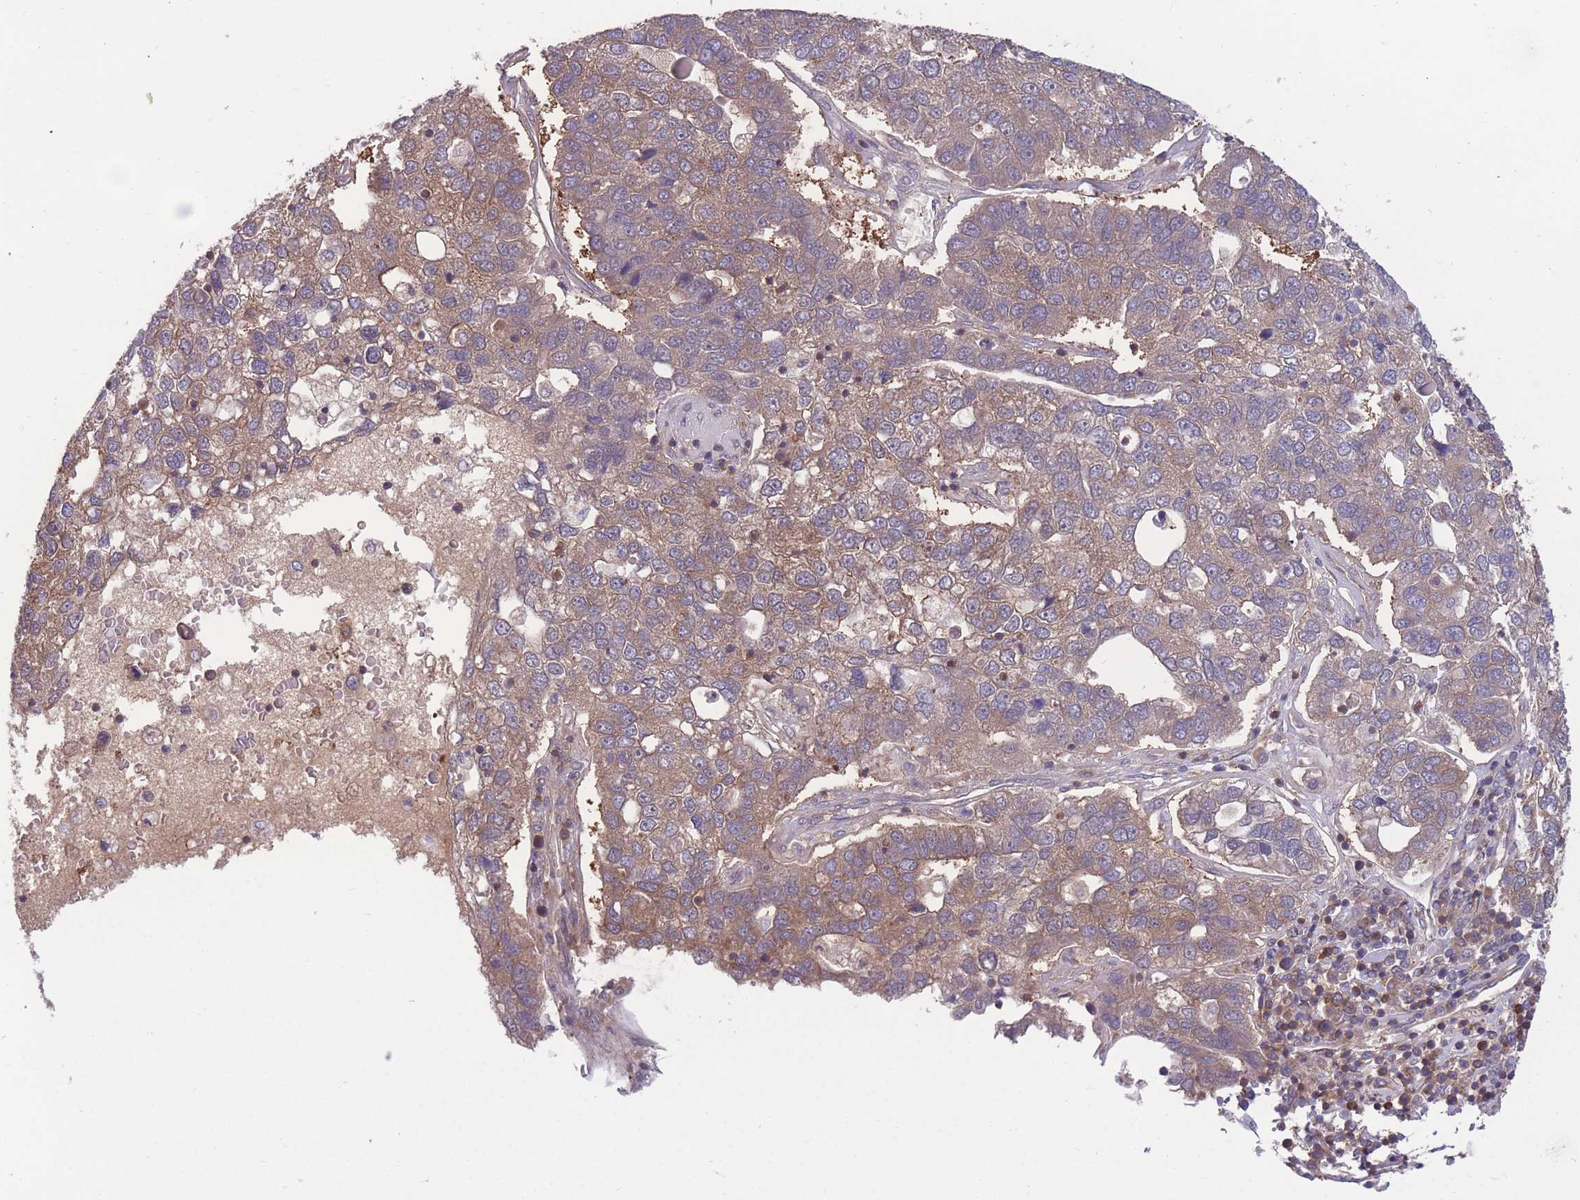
{"staining": {"intensity": "moderate", "quantity": ">75%", "location": "cytoplasmic/membranous"}, "tissue": "pancreatic cancer", "cell_type": "Tumor cells", "image_type": "cancer", "snomed": [{"axis": "morphology", "description": "Adenocarcinoma, NOS"}, {"axis": "topography", "description": "Pancreas"}], "caption": "An image of pancreatic cancer (adenocarcinoma) stained for a protein displays moderate cytoplasmic/membranous brown staining in tumor cells.", "gene": "UBE2N", "patient": {"sex": "female", "age": 61}}